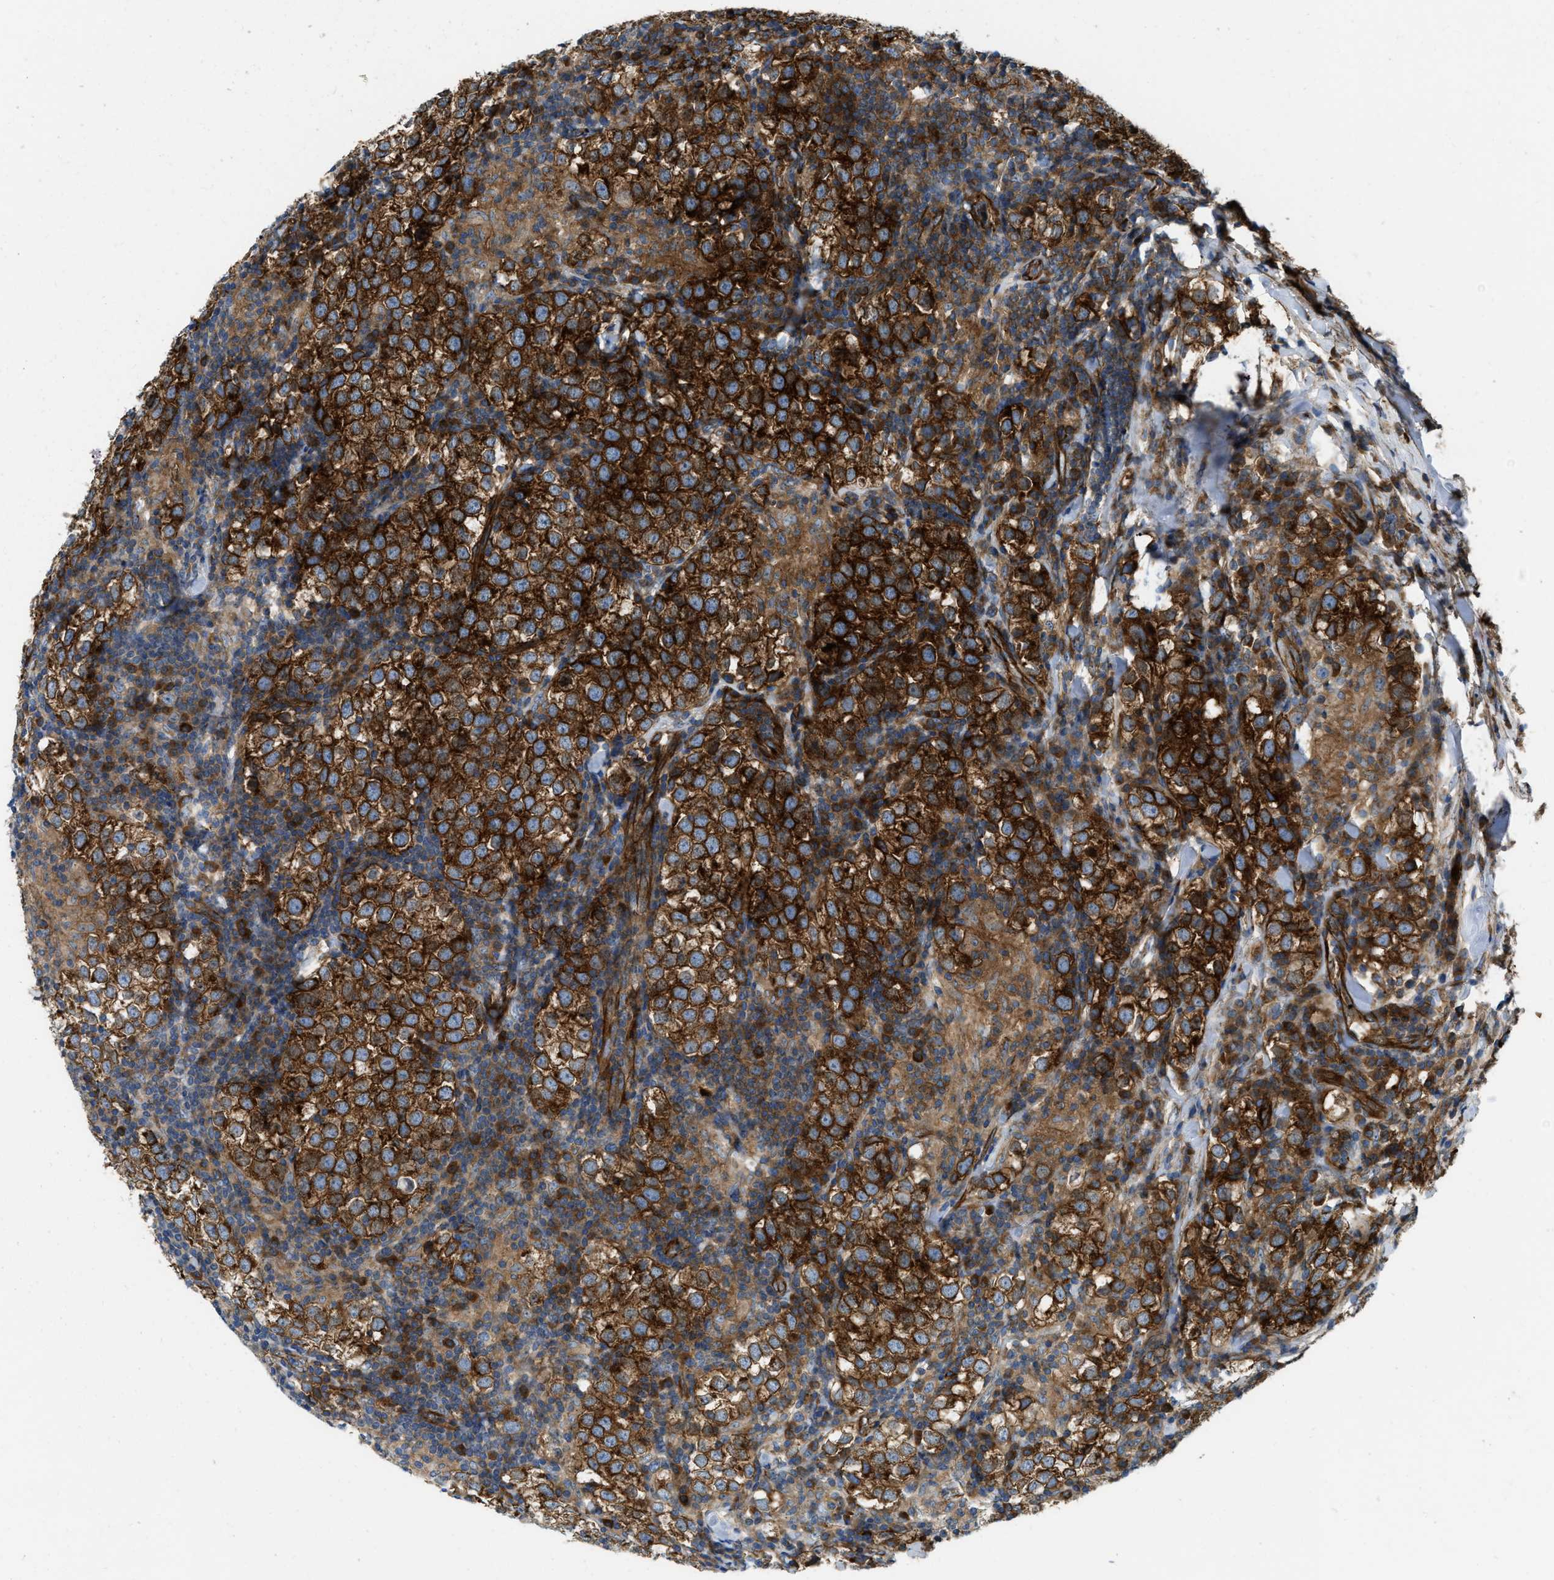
{"staining": {"intensity": "strong", "quantity": ">75%", "location": "cytoplasmic/membranous"}, "tissue": "testis cancer", "cell_type": "Tumor cells", "image_type": "cancer", "snomed": [{"axis": "morphology", "description": "Seminoma, NOS"}, {"axis": "morphology", "description": "Carcinoma, Embryonal, NOS"}, {"axis": "topography", "description": "Testis"}], "caption": "Immunohistochemistry (IHC) staining of testis cancer (seminoma), which demonstrates high levels of strong cytoplasmic/membranous positivity in approximately >75% of tumor cells indicating strong cytoplasmic/membranous protein positivity. The staining was performed using DAB (brown) for protein detection and nuclei were counterstained in hematoxylin (blue).", "gene": "ERC1", "patient": {"sex": "male", "age": 36}}